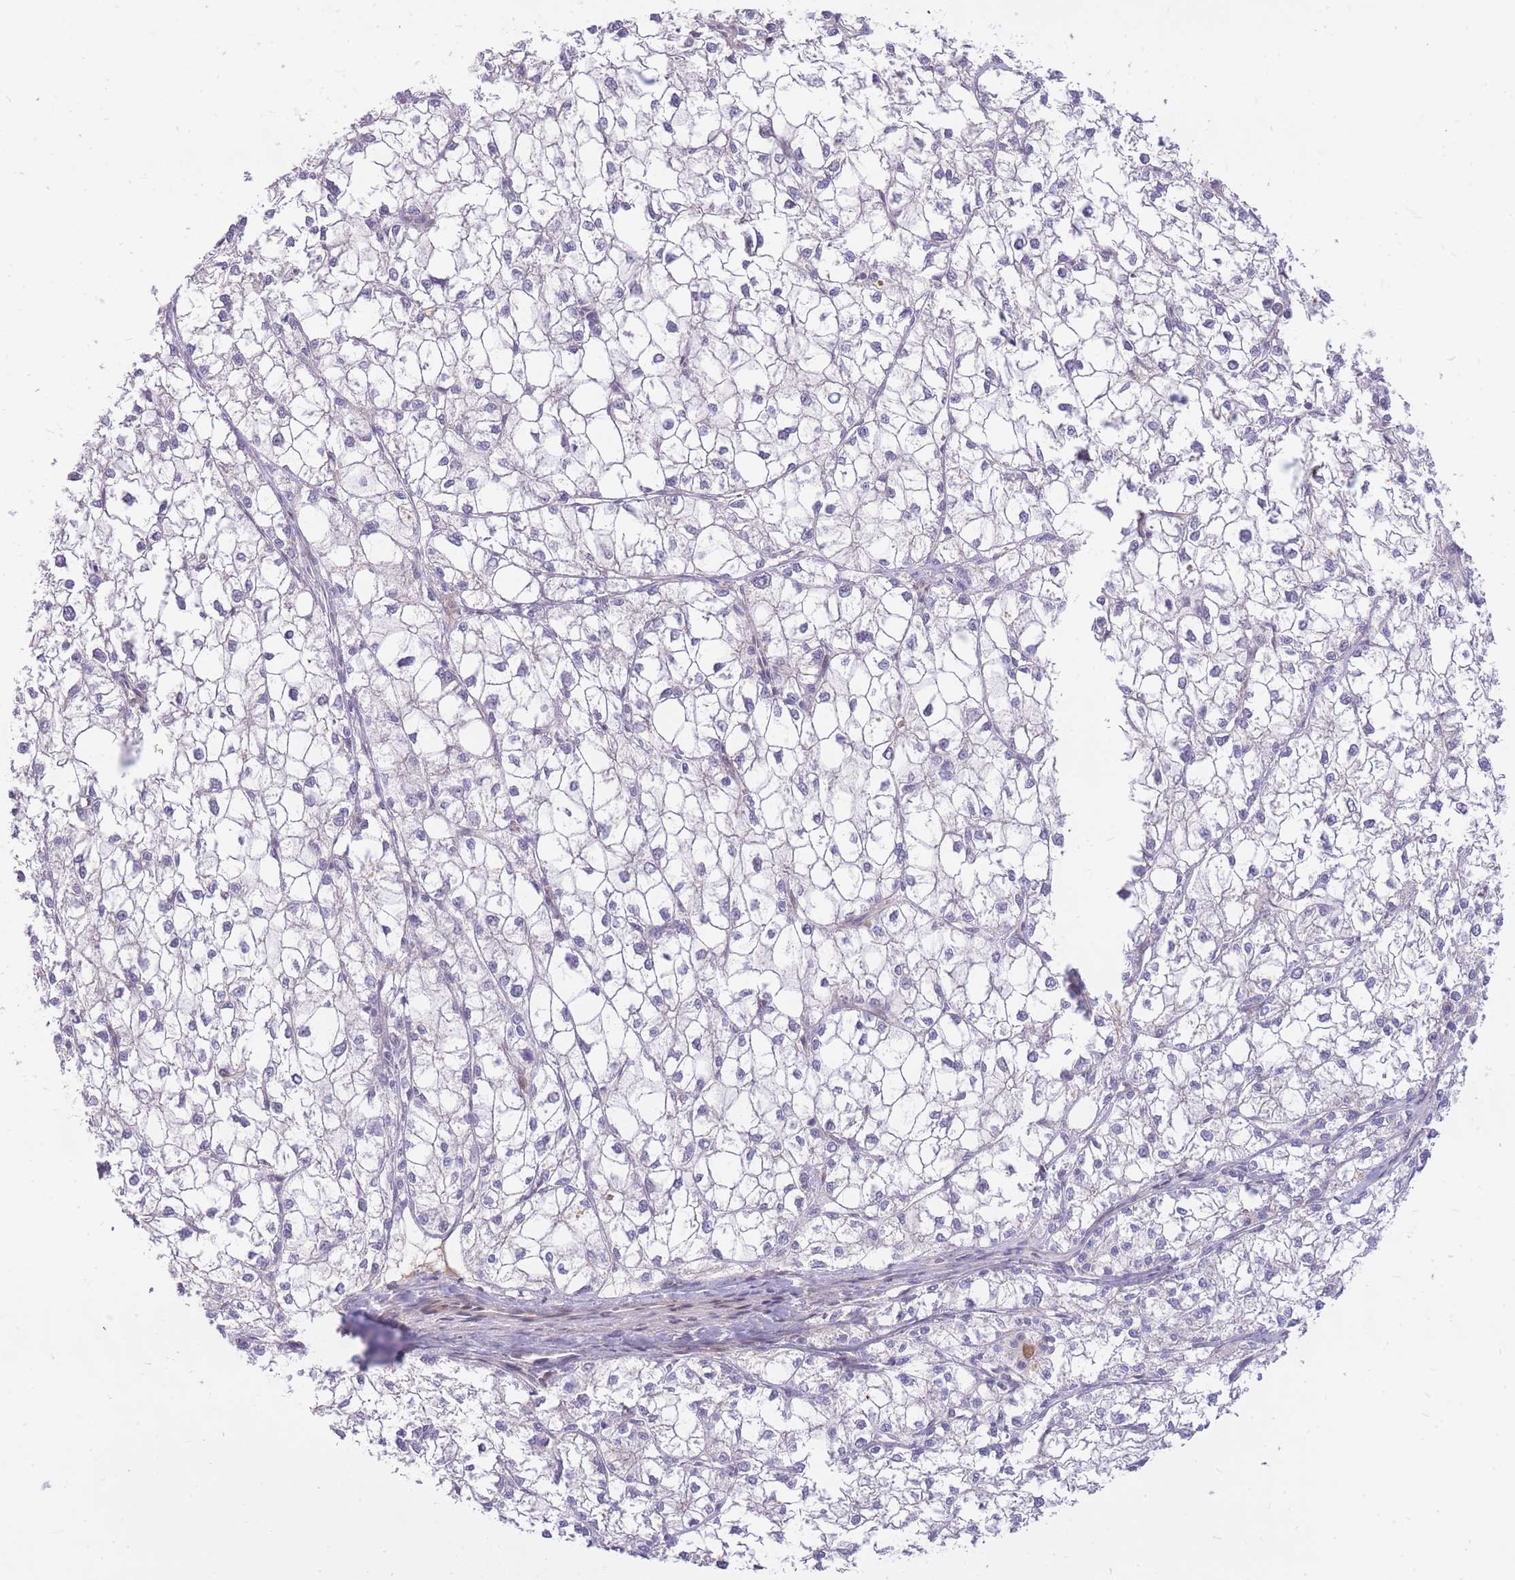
{"staining": {"intensity": "negative", "quantity": "none", "location": "none"}, "tissue": "liver cancer", "cell_type": "Tumor cells", "image_type": "cancer", "snomed": [{"axis": "morphology", "description": "Carcinoma, Hepatocellular, NOS"}, {"axis": "topography", "description": "Liver"}], "caption": "The micrograph exhibits no significant expression in tumor cells of liver hepatocellular carcinoma.", "gene": "TLE2", "patient": {"sex": "female", "age": 43}}